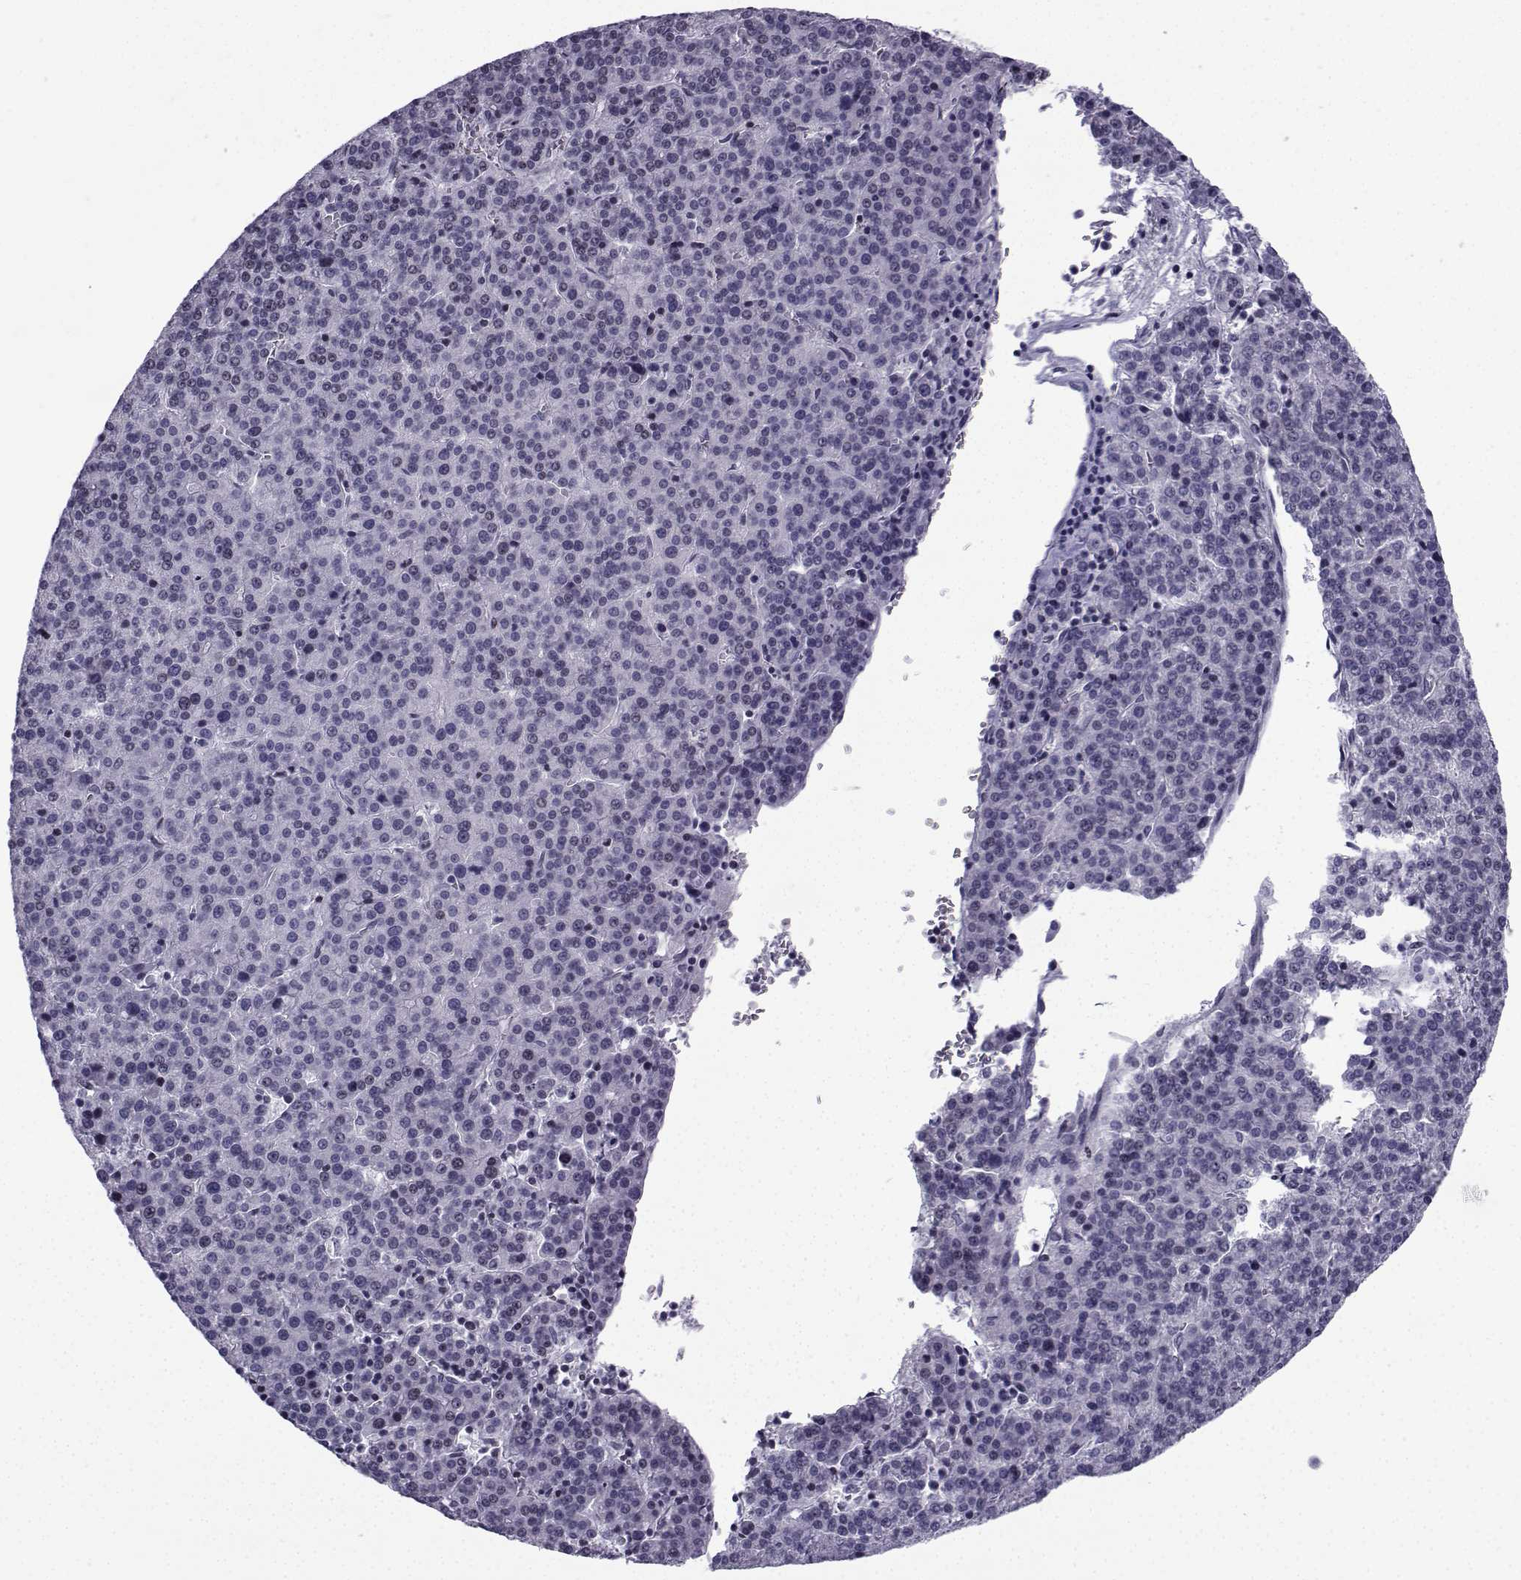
{"staining": {"intensity": "negative", "quantity": "none", "location": "none"}, "tissue": "liver cancer", "cell_type": "Tumor cells", "image_type": "cancer", "snomed": [{"axis": "morphology", "description": "Carcinoma, Hepatocellular, NOS"}, {"axis": "topography", "description": "Liver"}], "caption": "A high-resolution micrograph shows IHC staining of liver cancer (hepatocellular carcinoma), which shows no significant expression in tumor cells.", "gene": "SPANXD", "patient": {"sex": "female", "age": 58}}